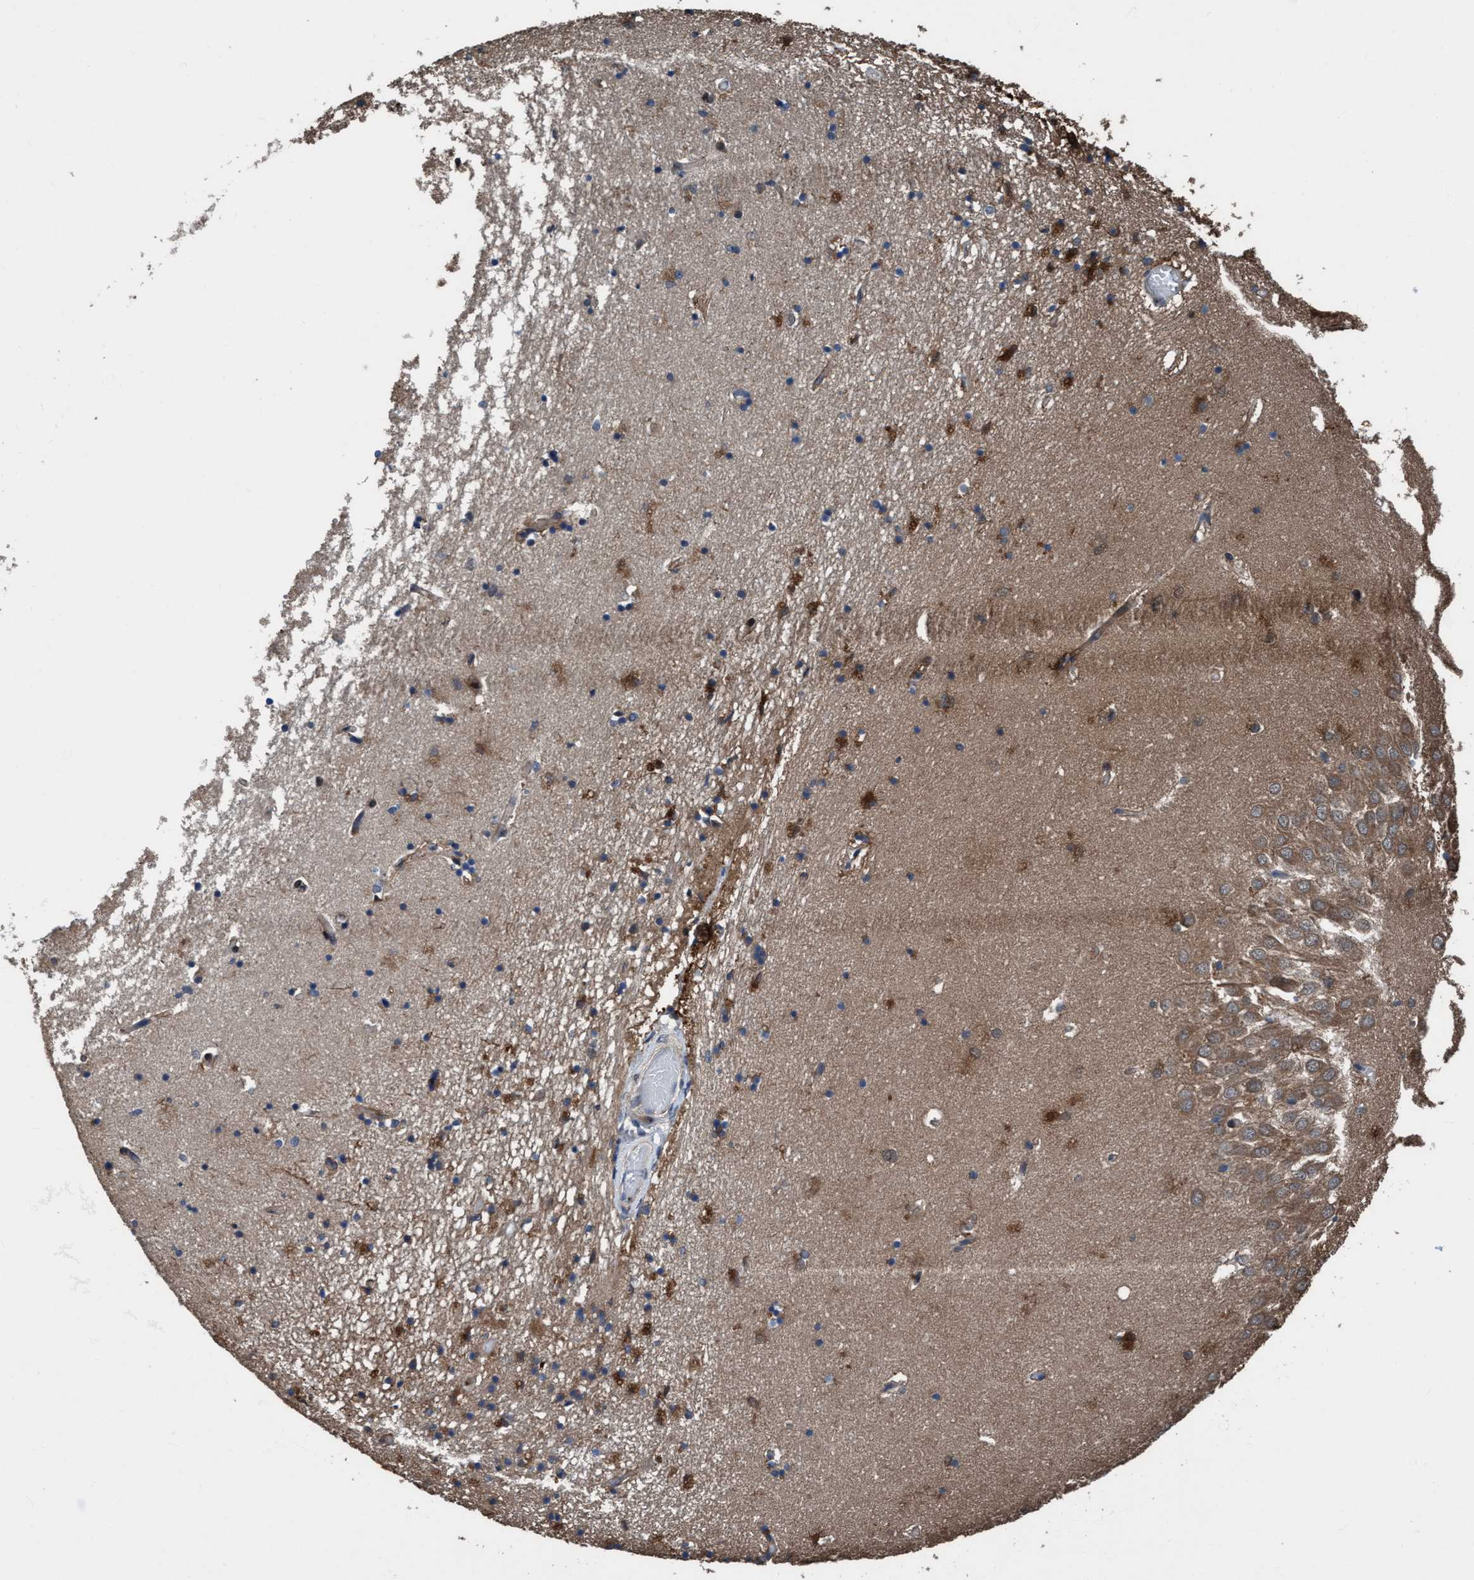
{"staining": {"intensity": "moderate", "quantity": "25%-75%", "location": "cytoplasmic/membranous"}, "tissue": "hippocampus", "cell_type": "Glial cells", "image_type": "normal", "snomed": [{"axis": "morphology", "description": "Normal tissue, NOS"}, {"axis": "topography", "description": "Hippocampus"}], "caption": "Immunohistochemical staining of normal human hippocampus displays medium levels of moderate cytoplasmic/membranous expression in approximately 25%-75% of glial cells.", "gene": "NMT1", "patient": {"sex": "male", "age": 70}}